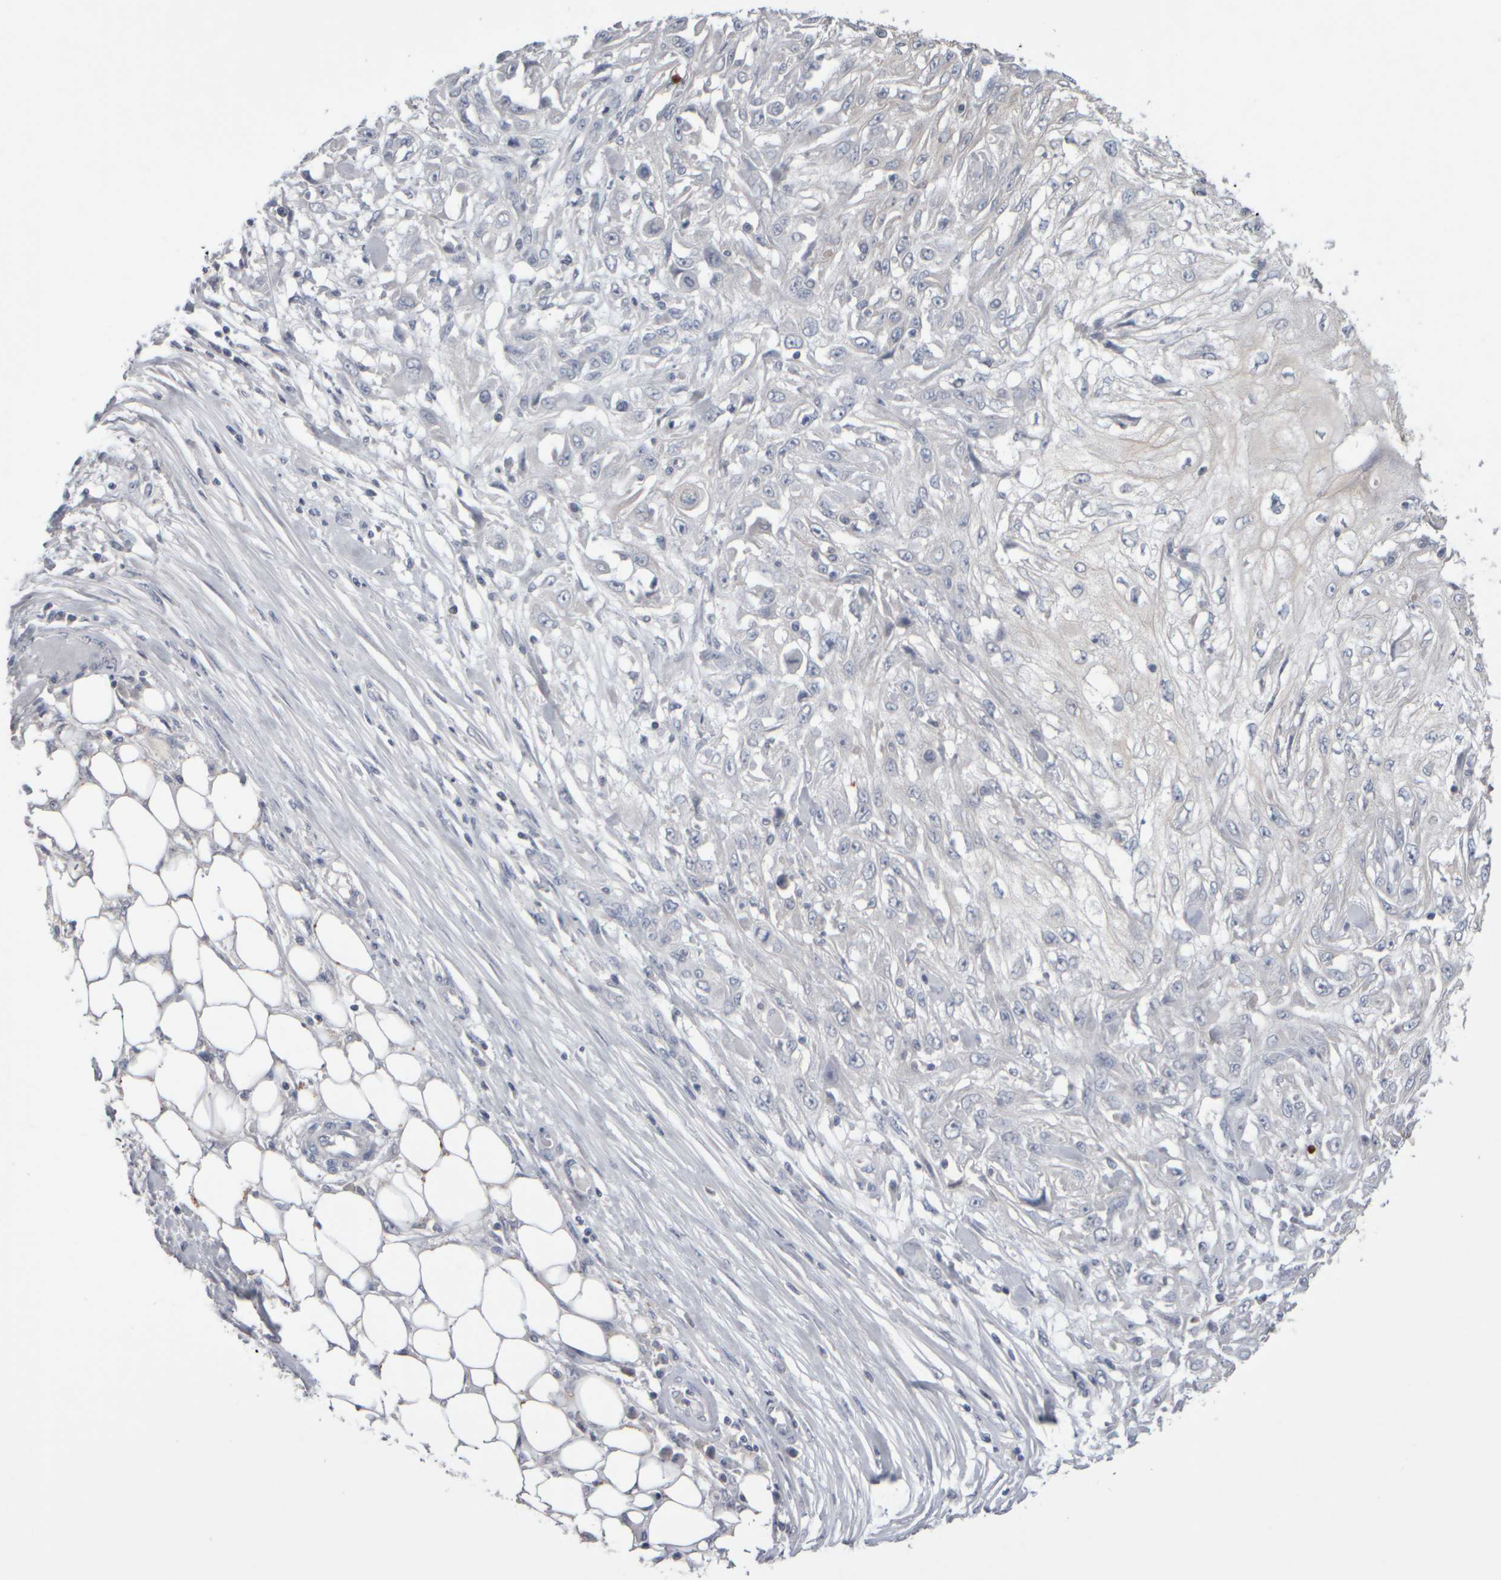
{"staining": {"intensity": "weak", "quantity": "<25%", "location": "cytoplasmic/membranous"}, "tissue": "skin cancer", "cell_type": "Tumor cells", "image_type": "cancer", "snomed": [{"axis": "morphology", "description": "Squamous cell carcinoma, NOS"}, {"axis": "morphology", "description": "Squamous cell carcinoma, metastatic, NOS"}, {"axis": "topography", "description": "Skin"}, {"axis": "topography", "description": "Lymph node"}], "caption": "Tumor cells are negative for brown protein staining in skin cancer (squamous cell carcinoma).", "gene": "EPHX2", "patient": {"sex": "male", "age": 75}}